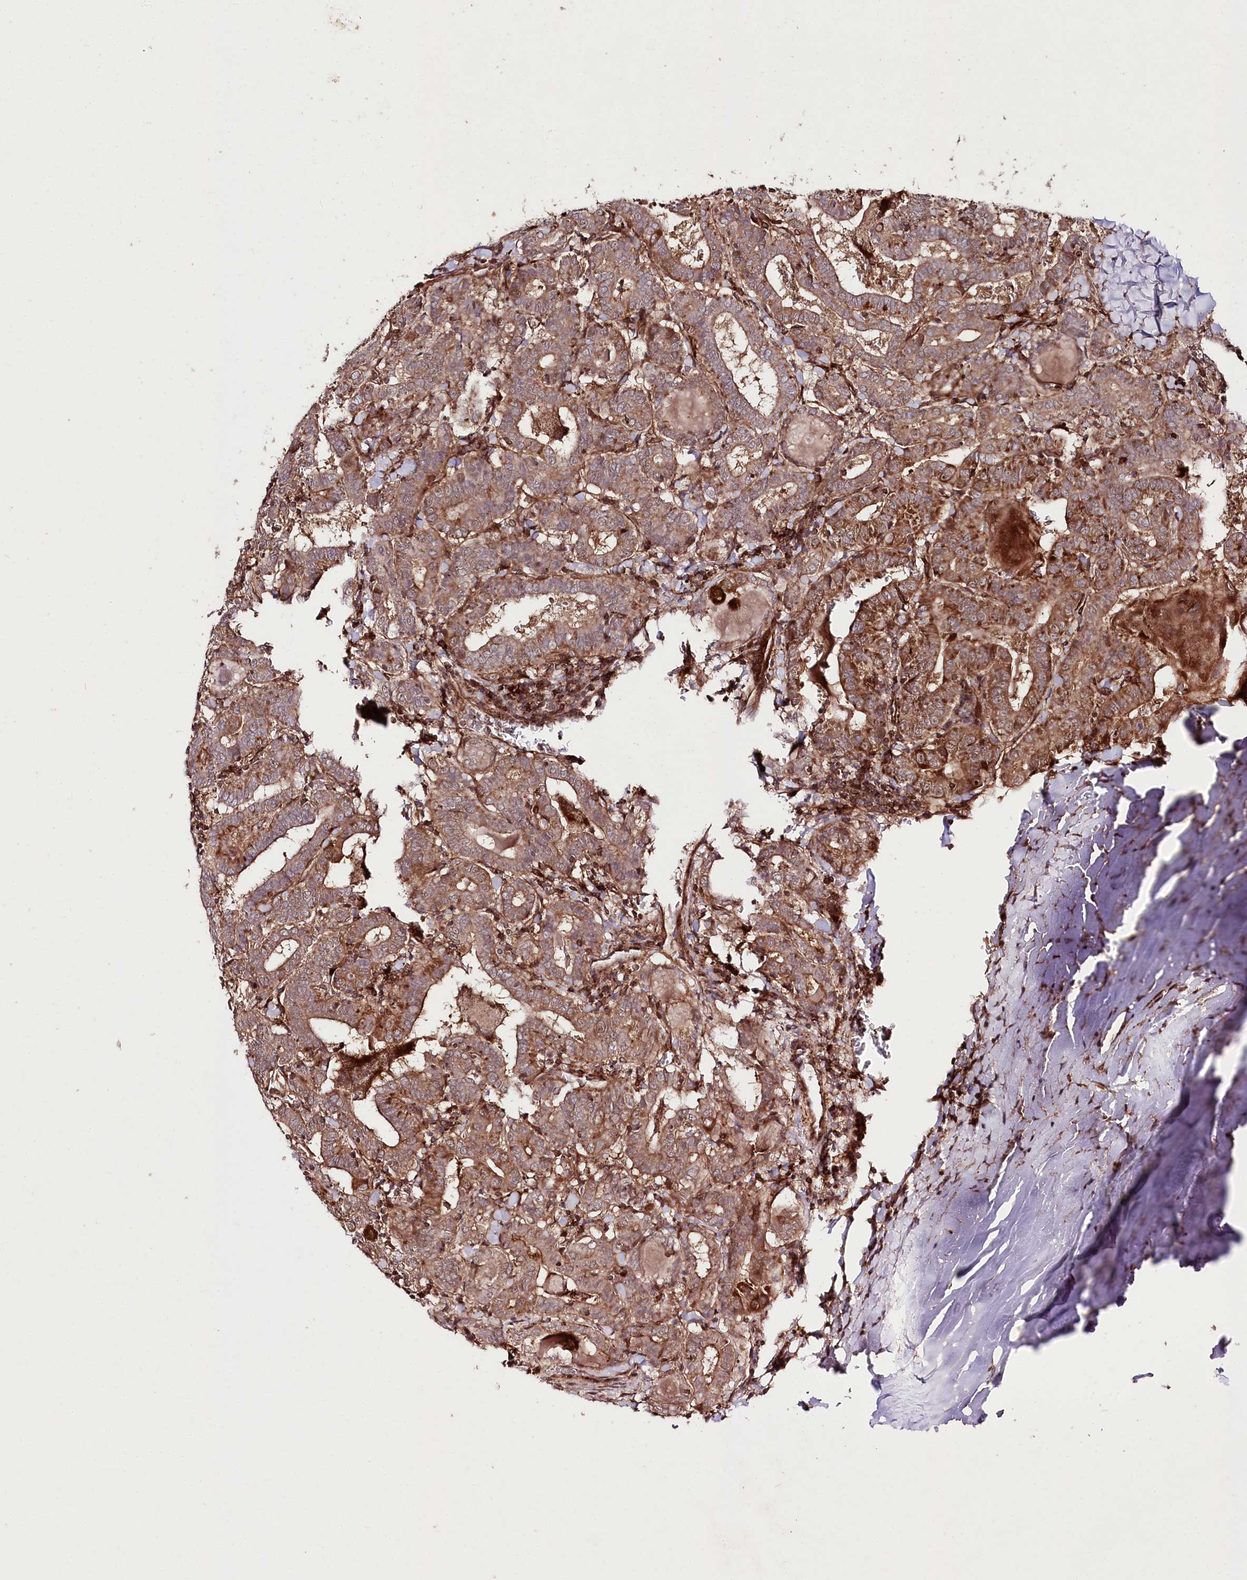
{"staining": {"intensity": "moderate", "quantity": ">75%", "location": "cytoplasmic/membranous"}, "tissue": "thyroid cancer", "cell_type": "Tumor cells", "image_type": "cancer", "snomed": [{"axis": "morphology", "description": "Papillary adenocarcinoma, NOS"}, {"axis": "topography", "description": "Thyroid gland"}], "caption": "Papillary adenocarcinoma (thyroid) tissue demonstrates moderate cytoplasmic/membranous expression in about >75% of tumor cells, visualized by immunohistochemistry.", "gene": "PHLDB1", "patient": {"sex": "female", "age": 72}}